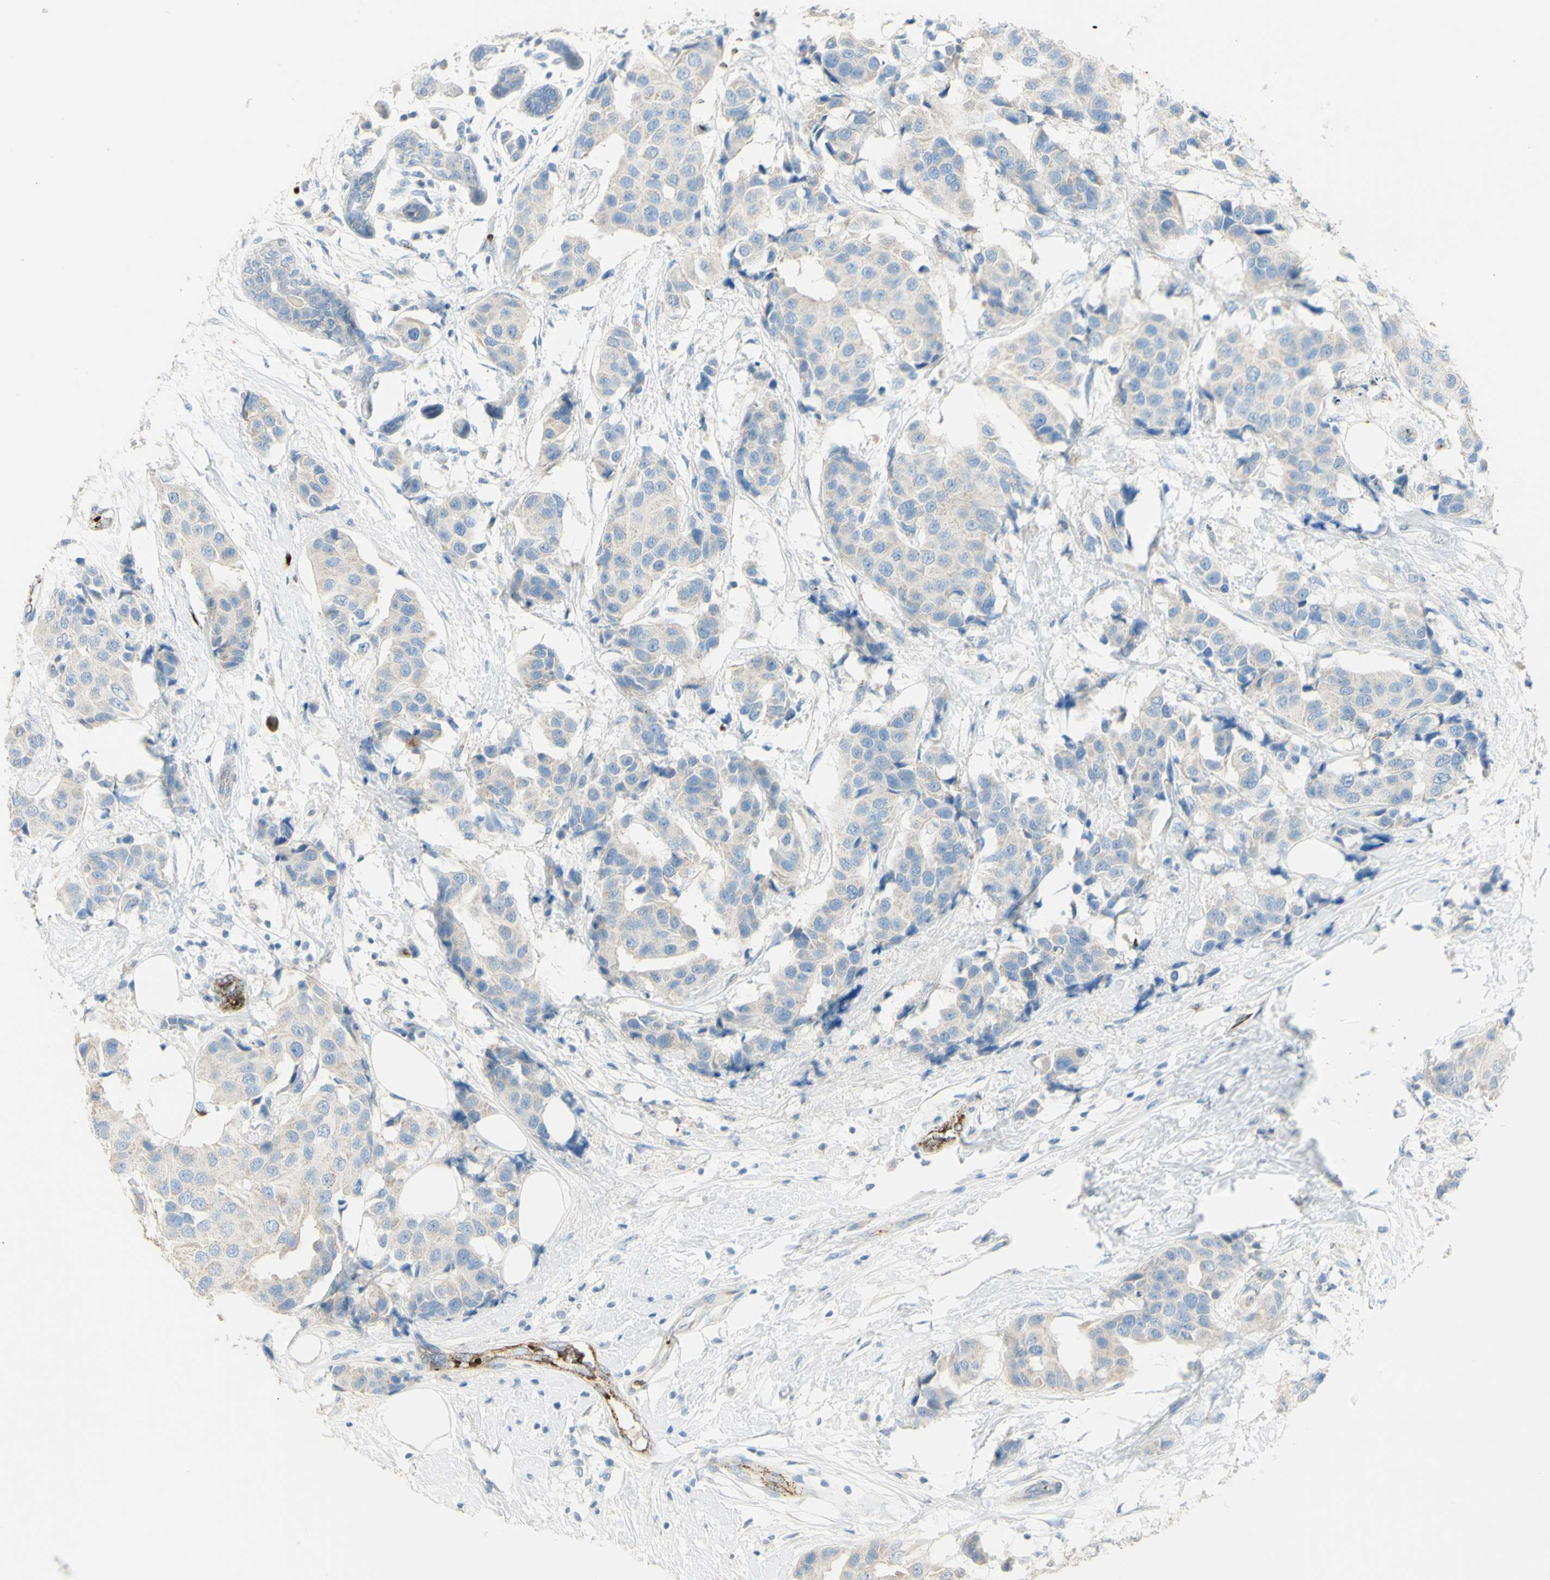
{"staining": {"intensity": "weak", "quantity": "<25%", "location": "cytoplasmic/membranous"}, "tissue": "breast cancer", "cell_type": "Tumor cells", "image_type": "cancer", "snomed": [{"axis": "morphology", "description": "Normal tissue, NOS"}, {"axis": "morphology", "description": "Duct carcinoma"}, {"axis": "topography", "description": "Breast"}], "caption": "Immunohistochemical staining of human breast cancer exhibits no significant positivity in tumor cells.", "gene": "GAN", "patient": {"sex": "female", "age": 39}}